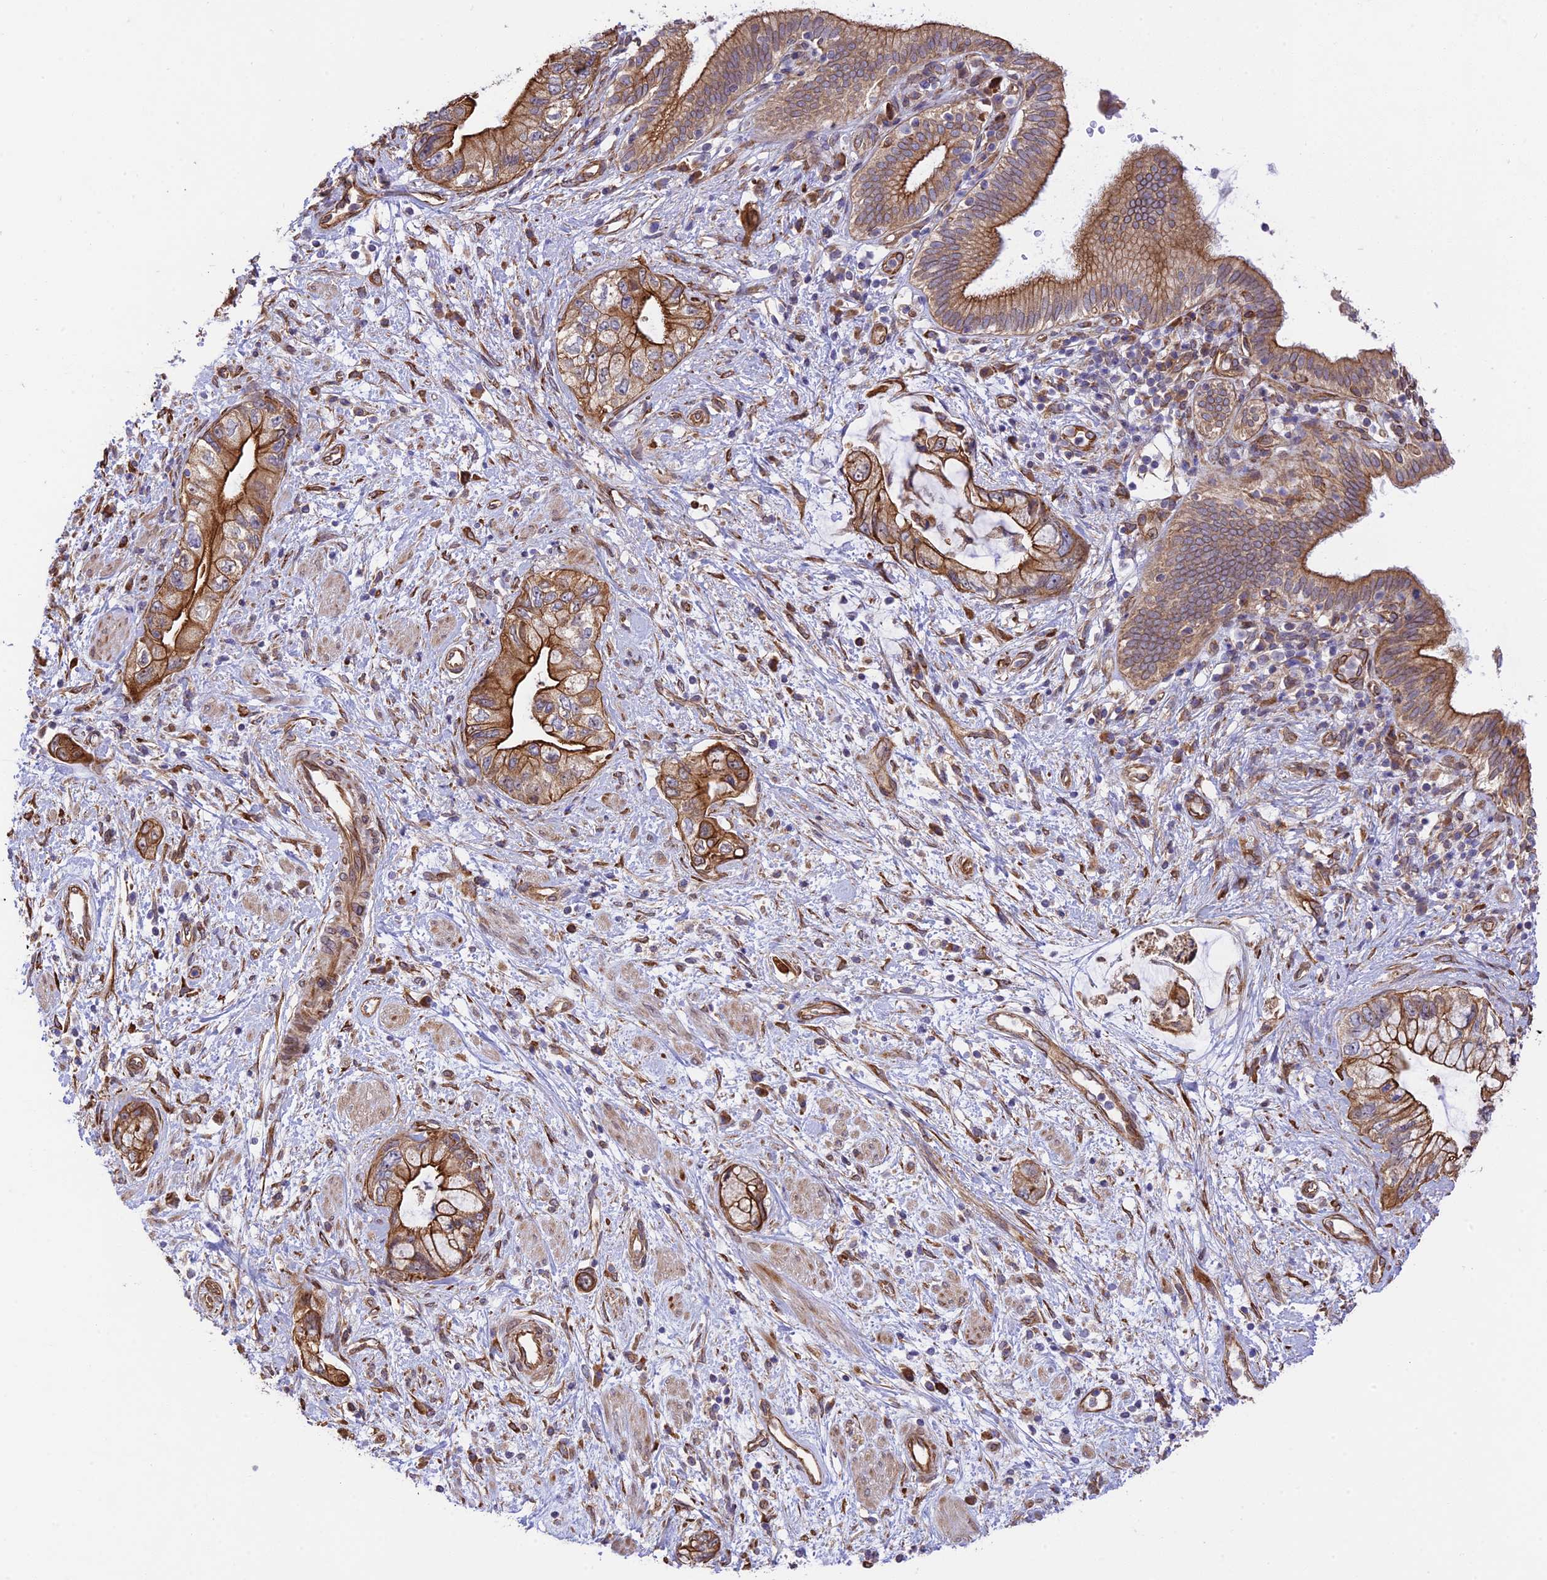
{"staining": {"intensity": "strong", "quantity": ">75%", "location": "cytoplasmic/membranous"}, "tissue": "pancreatic cancer", "cell_type": "Tumor cells", "image_type": "cancer", "snomed": [{"axis": "morphology", "description": "Adenocarcinoma, NOS"}, {"axis": "topography", "description": "Pancreas"}], "caption": "Pancreatic cancer (adenocarcinoma) was stained to show a protein in brown. There is high levels of strong cytoplasmic/membranous staining in about >75% of tumor cells. (DAB IHC with brightfield microscopy, high magnification).", "gene": "EXOC3L4", "patient": {"sex": "female", "age": 73}}